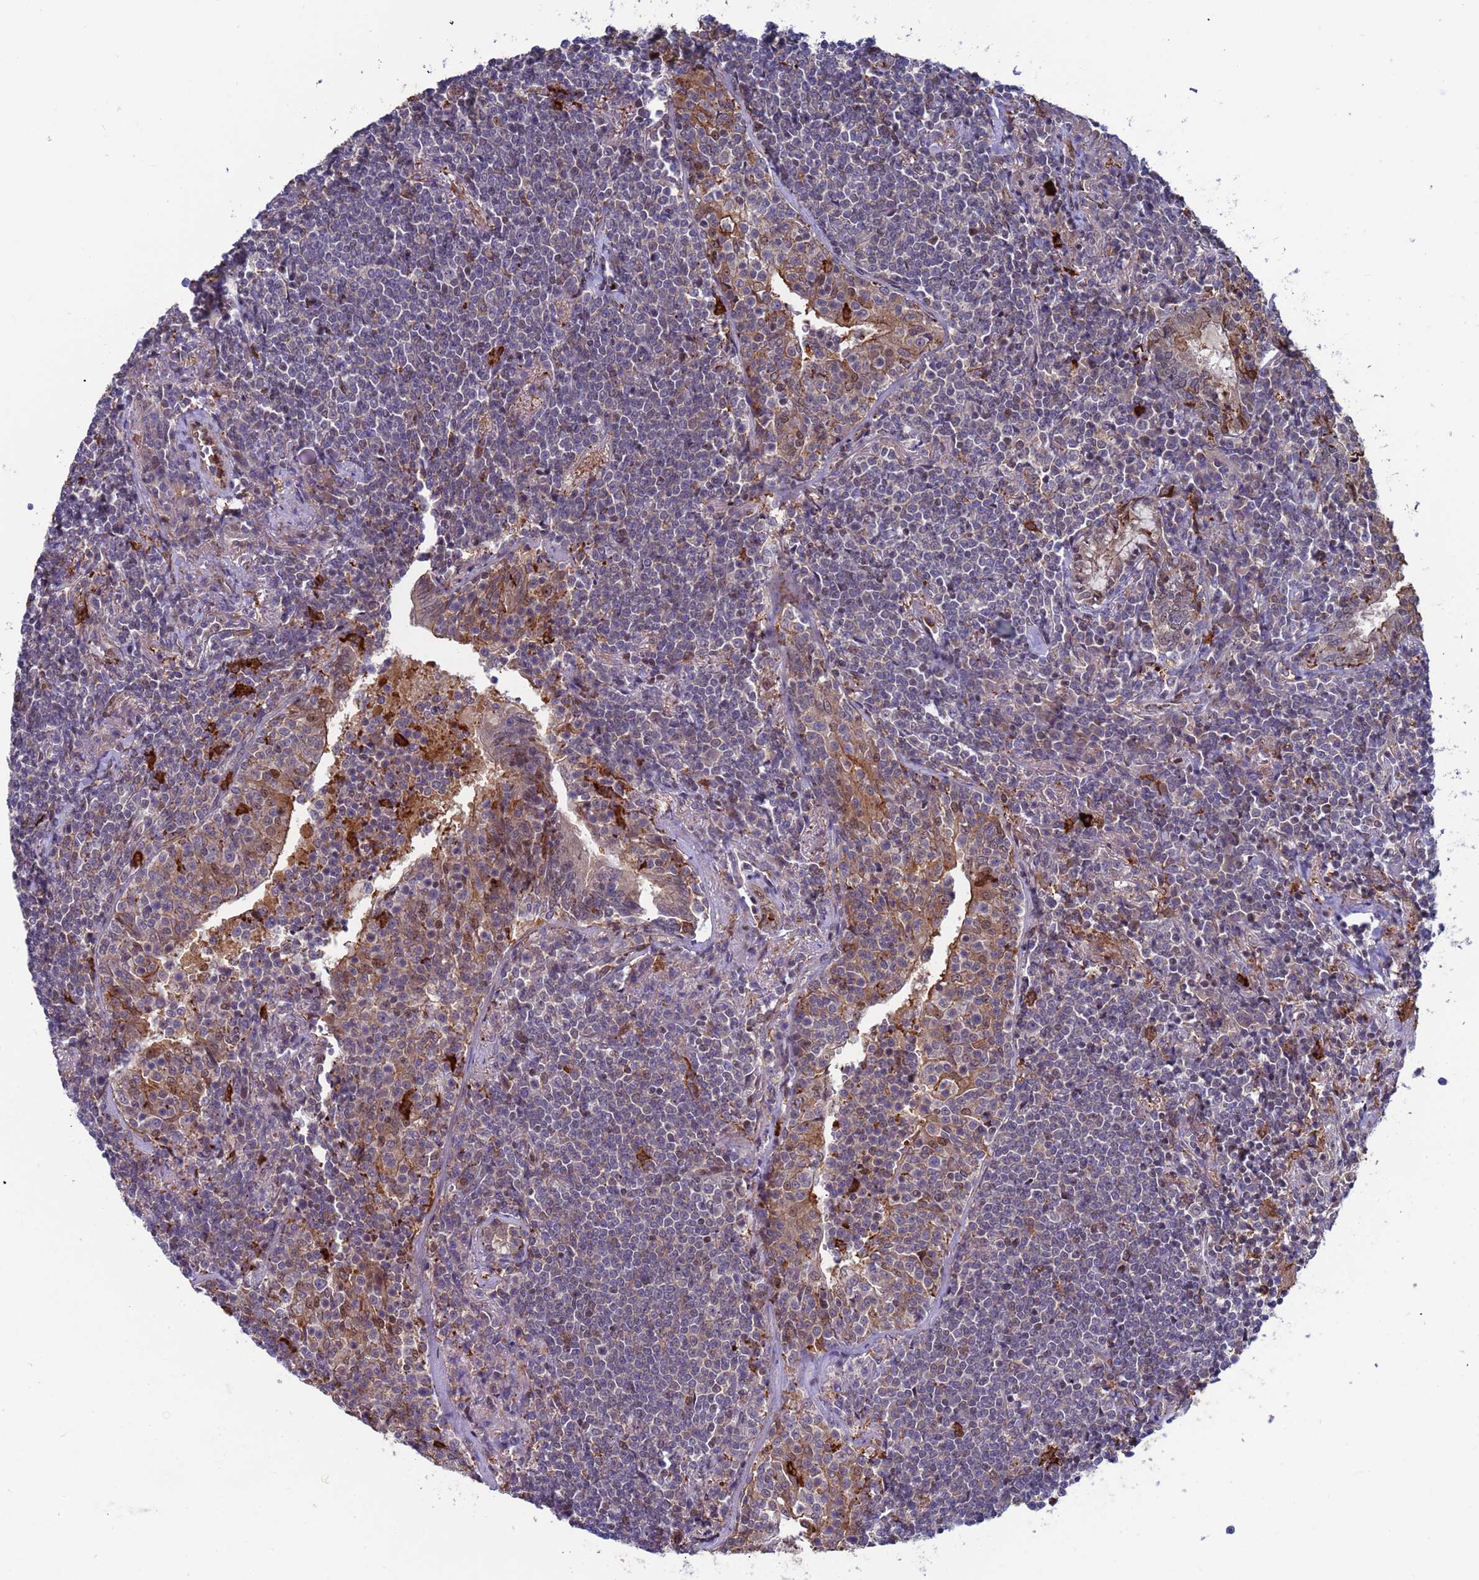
{"staining": {"intensity": "negative", "quantity": "none", "location": "none"}, "tissue": "lymphoma", "cell_type": "Tumor cells", "image_type": "cancer", "snomed": [{"axis": "morphology", "description": "Malignant lymphoma, non-Hodgkin's type, Low grade"}, {"axis": "topography", "description": "Lung"}], "caption": "The photomicrograph shows no staining of tumor cells in low-grade malignant lymphoma, non-Hodgkin's type.", "gene": "TMBIM6", "patient": {"sex": "female", "age": 71}}